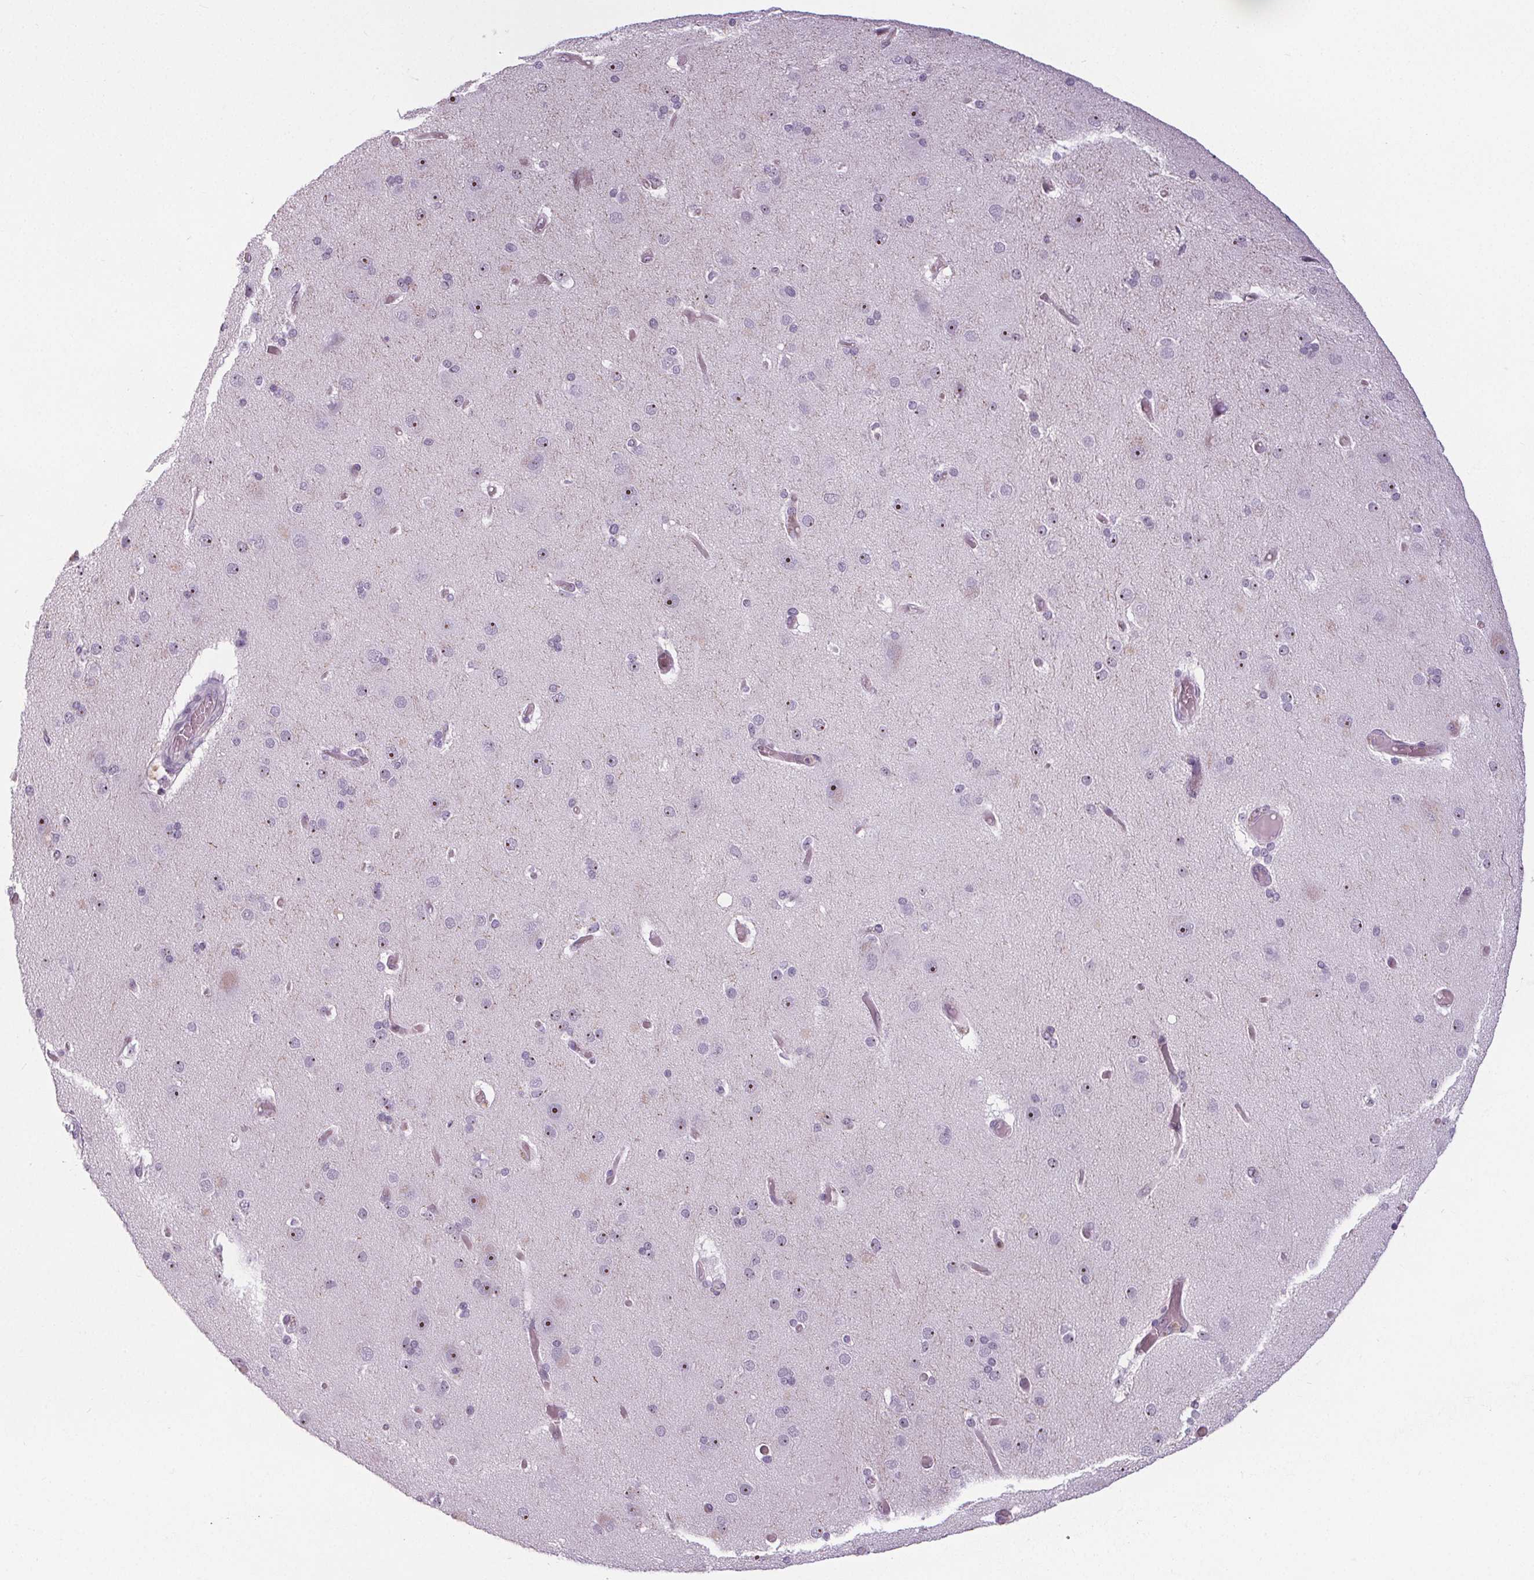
{"staining": {"intensity": "weak", "quantity": "<25%", "location": "cytoplasmic/membranous,nuclear"}, "tissue": "cerebral cortex", "cell_type": "Endothelial cells", "image_type": "normal", "snomed": [{"axis": "morphology", "description": "Normal tissue, NOS"}, {"axis": "morphology", "description": "Glioma, malignant, High grade"}, {"axis": "topography", "description": "Cerebral cortex"}], "caption": "Image shows no protein staining in endothelial cells of normal cerebral cortex. The staining was performed using DAB (3,3'-diaminobenzidine) to visualize the protein expression in brown, while the nuclei were stained in blue with hematoxylin (Magnification: 20x).", "gene": "NOLC1", "patient": {"sex": "male", "age": 71}}